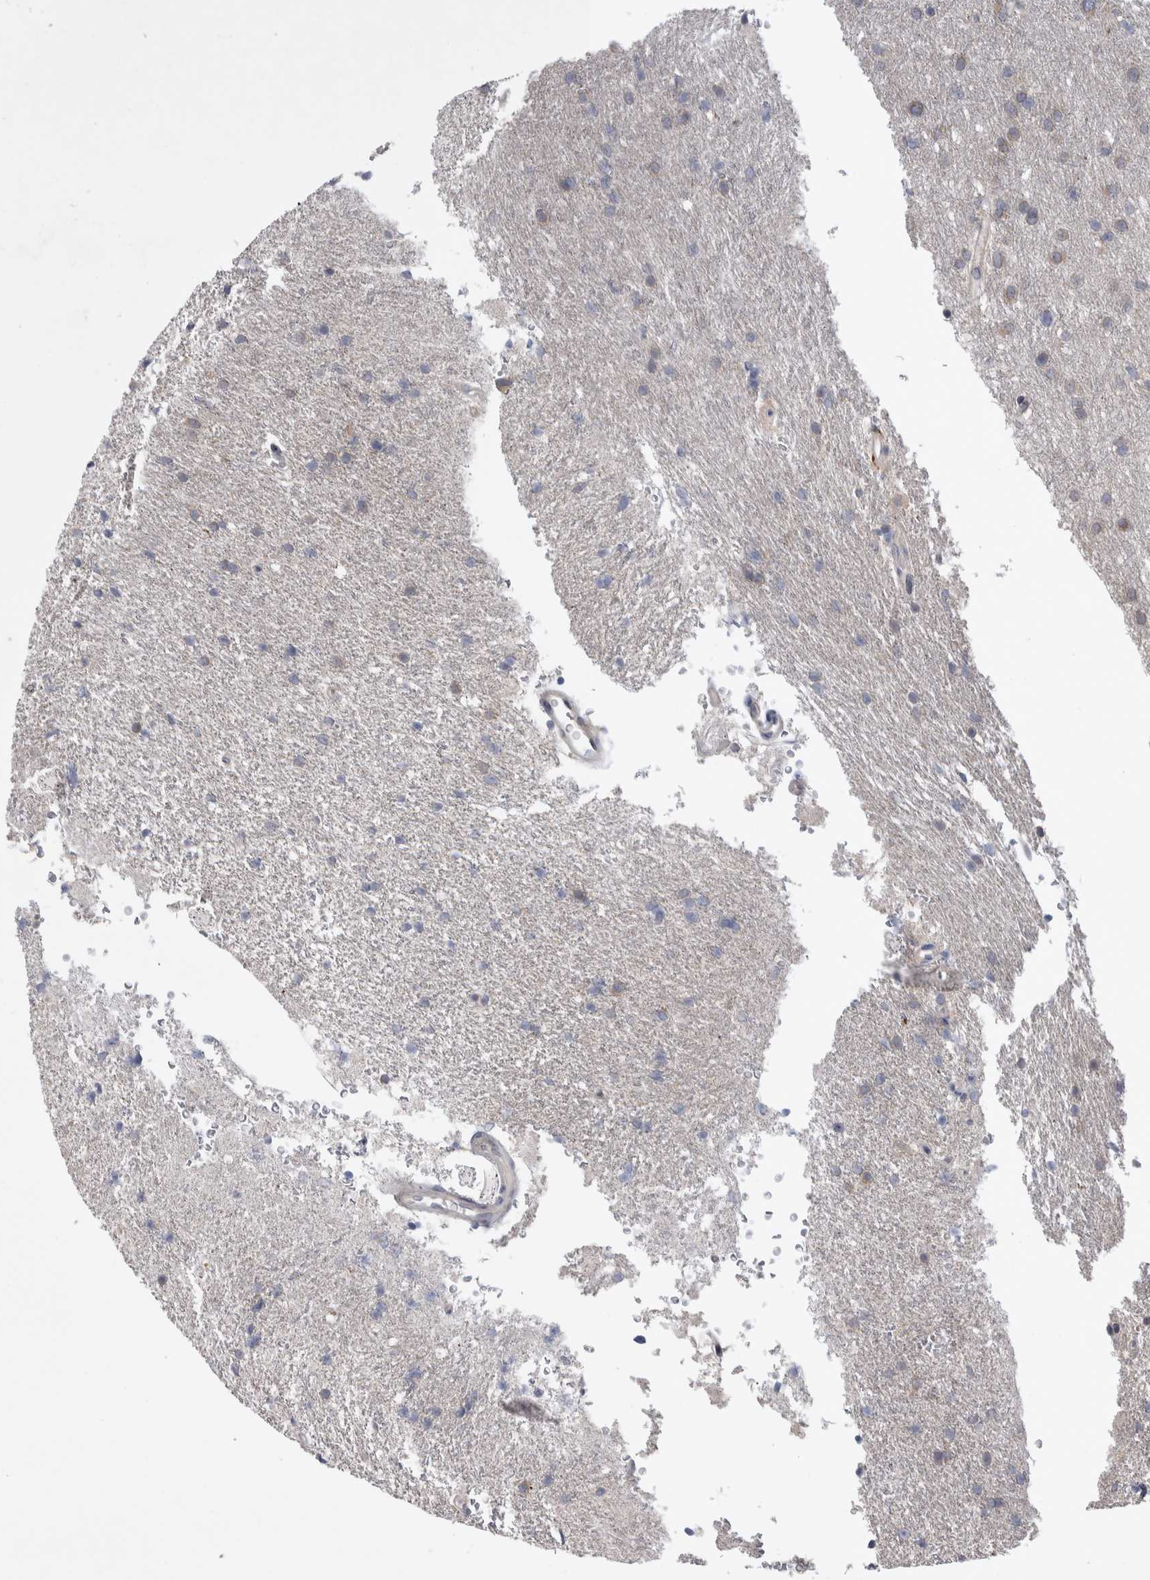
{"staining": {"intensity": "weak", "quantity": "<25%", "location": "cytoplasmic/membranous"}, "tissue": "glioma", "cell_type": "Tumor cells", "image_type": "cancer", "snomed": [{"axis": "morphology", "description": "Glioma, malignant, Low grade"}, {"axis": "topography", "description": "Brain"}], "caption": "Tumor cells are negative for brown protein staining in malignant glioma (low-grade).", "gene": "IBTK", "patient": {"sex": "female", "age": 37}}